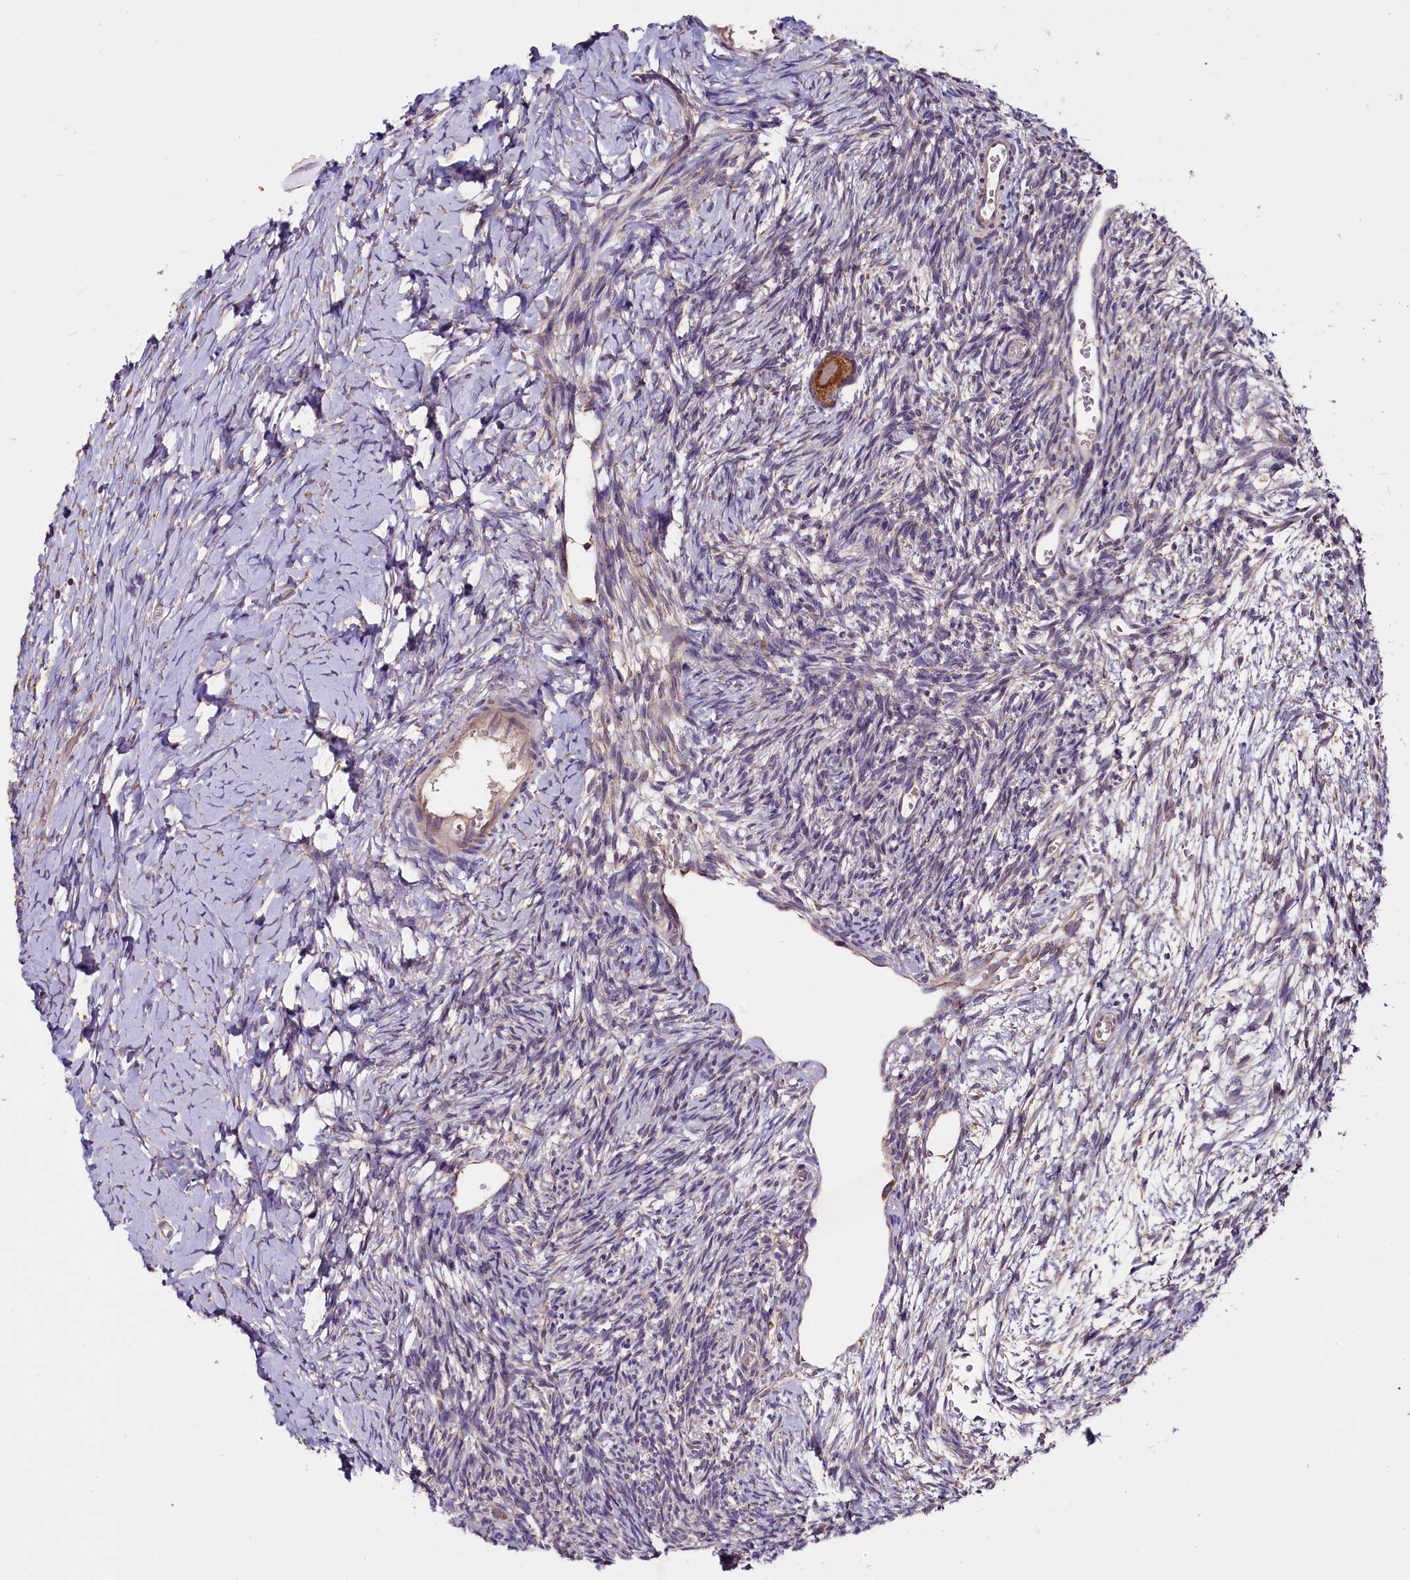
{"staining": {"intensity": "strong", "quantity": ">75%", "location": "cytoplasmic/membranous"}, "tissue": "ovary", "cell_type": "Follicle cells", "image_type": "normal", "snomed": [{"axis": "morphology", "description": "Normal tissue, NOS"}, {"axis": "topography", "description": "Ovary"}], "caption": "Immunohistochemistry photomicrograph of normal ovary: ovary stained using immunohistochemistry reveals high levels of strong protein expression localized specifically in the cytoplasmic/membranous of follicle cells, appearing as a cytoplasmic/membranous brown color.", "gene": "ZSWIM1", "patient": {"sex": "female", "age": 39}}